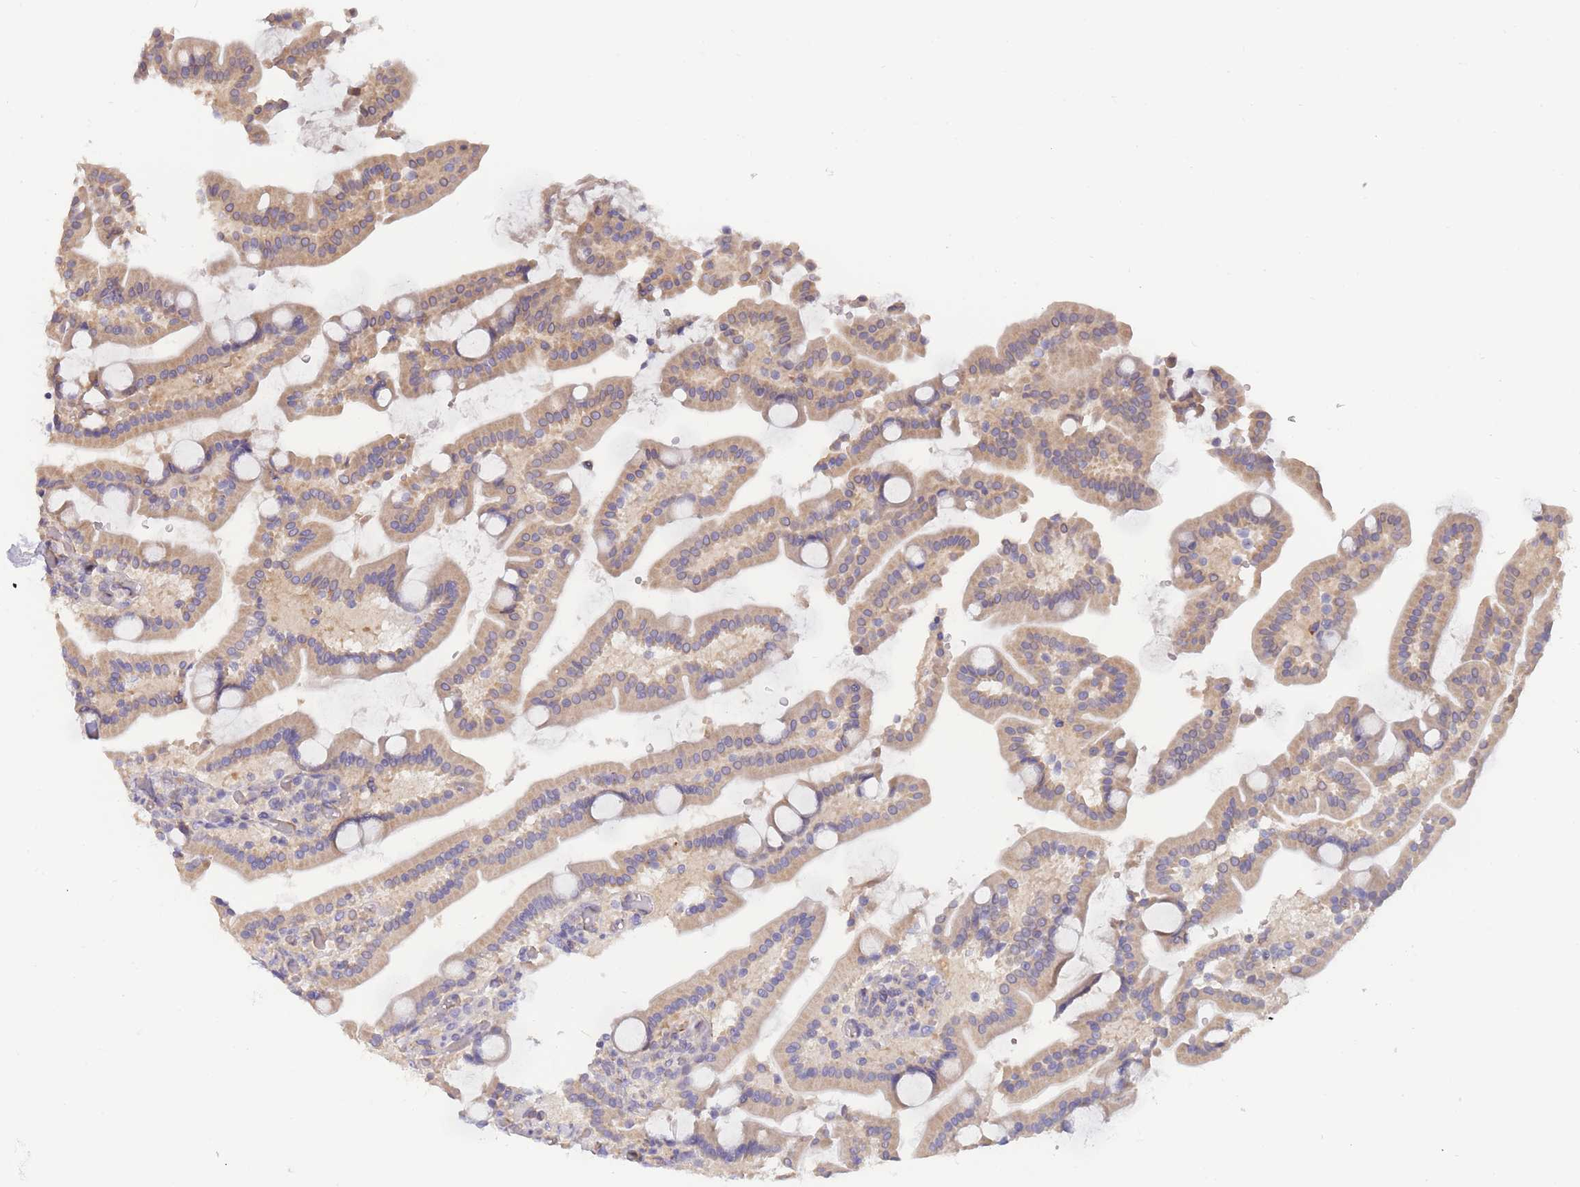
{"staining": {"intensity": "moderate", "quantity": ">75%", "location": "cytoplasmic/membranous"}, "tissue": "duodenum", "cell_type": "Glandular cells", "image_type": "normal", "snomed": [{"axis": "morphology", "description": "Normal tissue, NOS"}, {"axis": "topography", "description": "Duodenum"}], "caption": "Immunohistochemistry histopathology image of unremarkable duodenum: duodenum stained using IHC exhibits medium levels of moderate protein expression localized specifically in the cytoplasmic/membranous of glandular cells, appearing as a cytoplasmic/membranous brown color.", "gene": "NDUFAF5", "patient": {"sex": "male", "age": 55}}